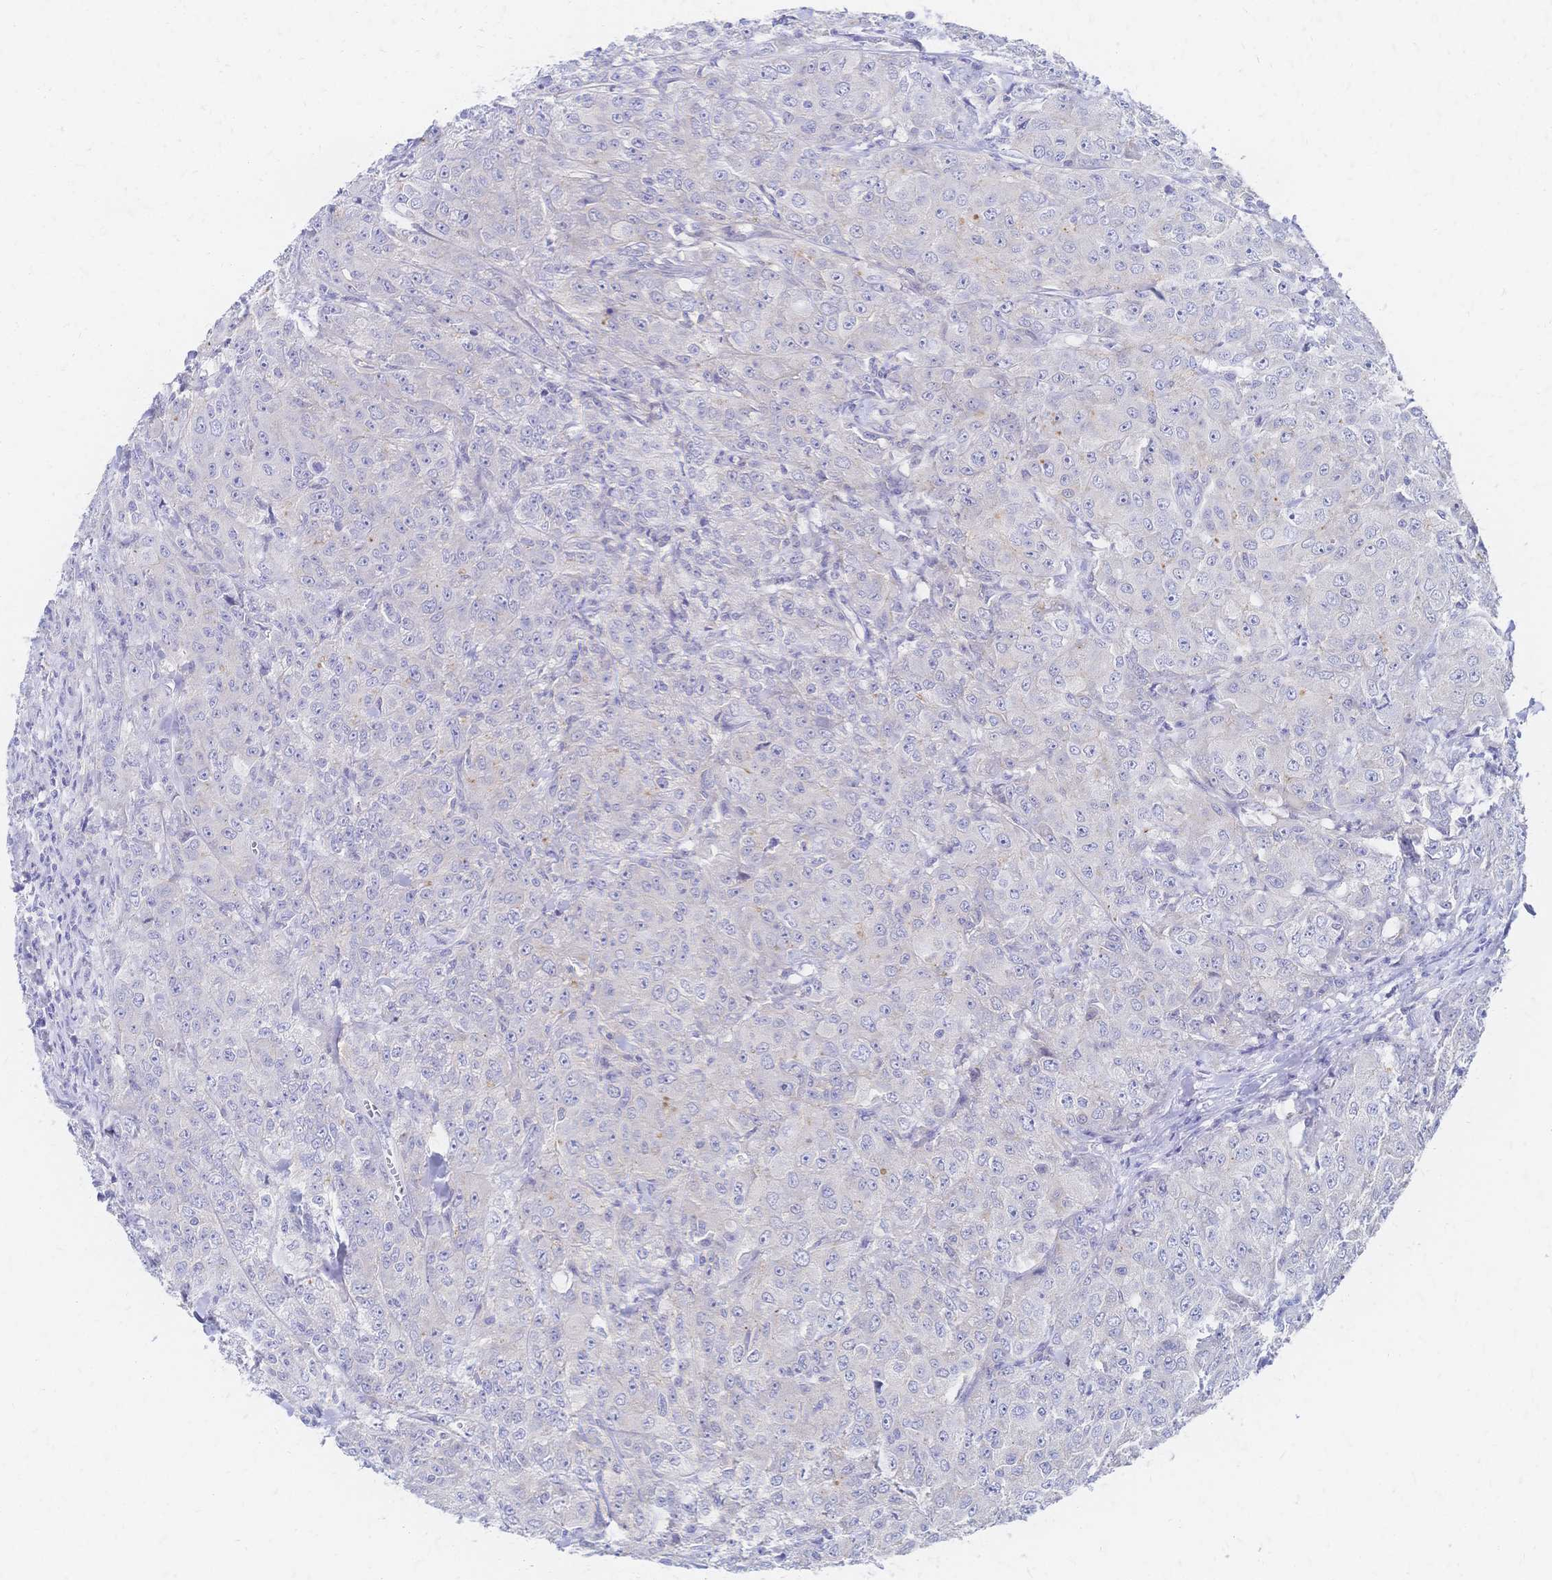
{"staining": {"intensity": "negative", "quantity": "none", "location": "none"}, "tissue": "breast cancer", "cell_type": "Tumor cells", "image_type": "cancer", "snomed": [{"axis": "morphology", "description": "Normal tissue, NOS"}, {"axis": "morphology", "description": "Duct carcinoma"}, {"axis": "topography", "description": "Breast"}], "caption": "A photomicrograph of human breast cancer (infiltrating ductal carcinoma) is negative for staining in tumor cells.", "gene": "SLC5A1", "patient": {"sex": "female", "age": 43}}